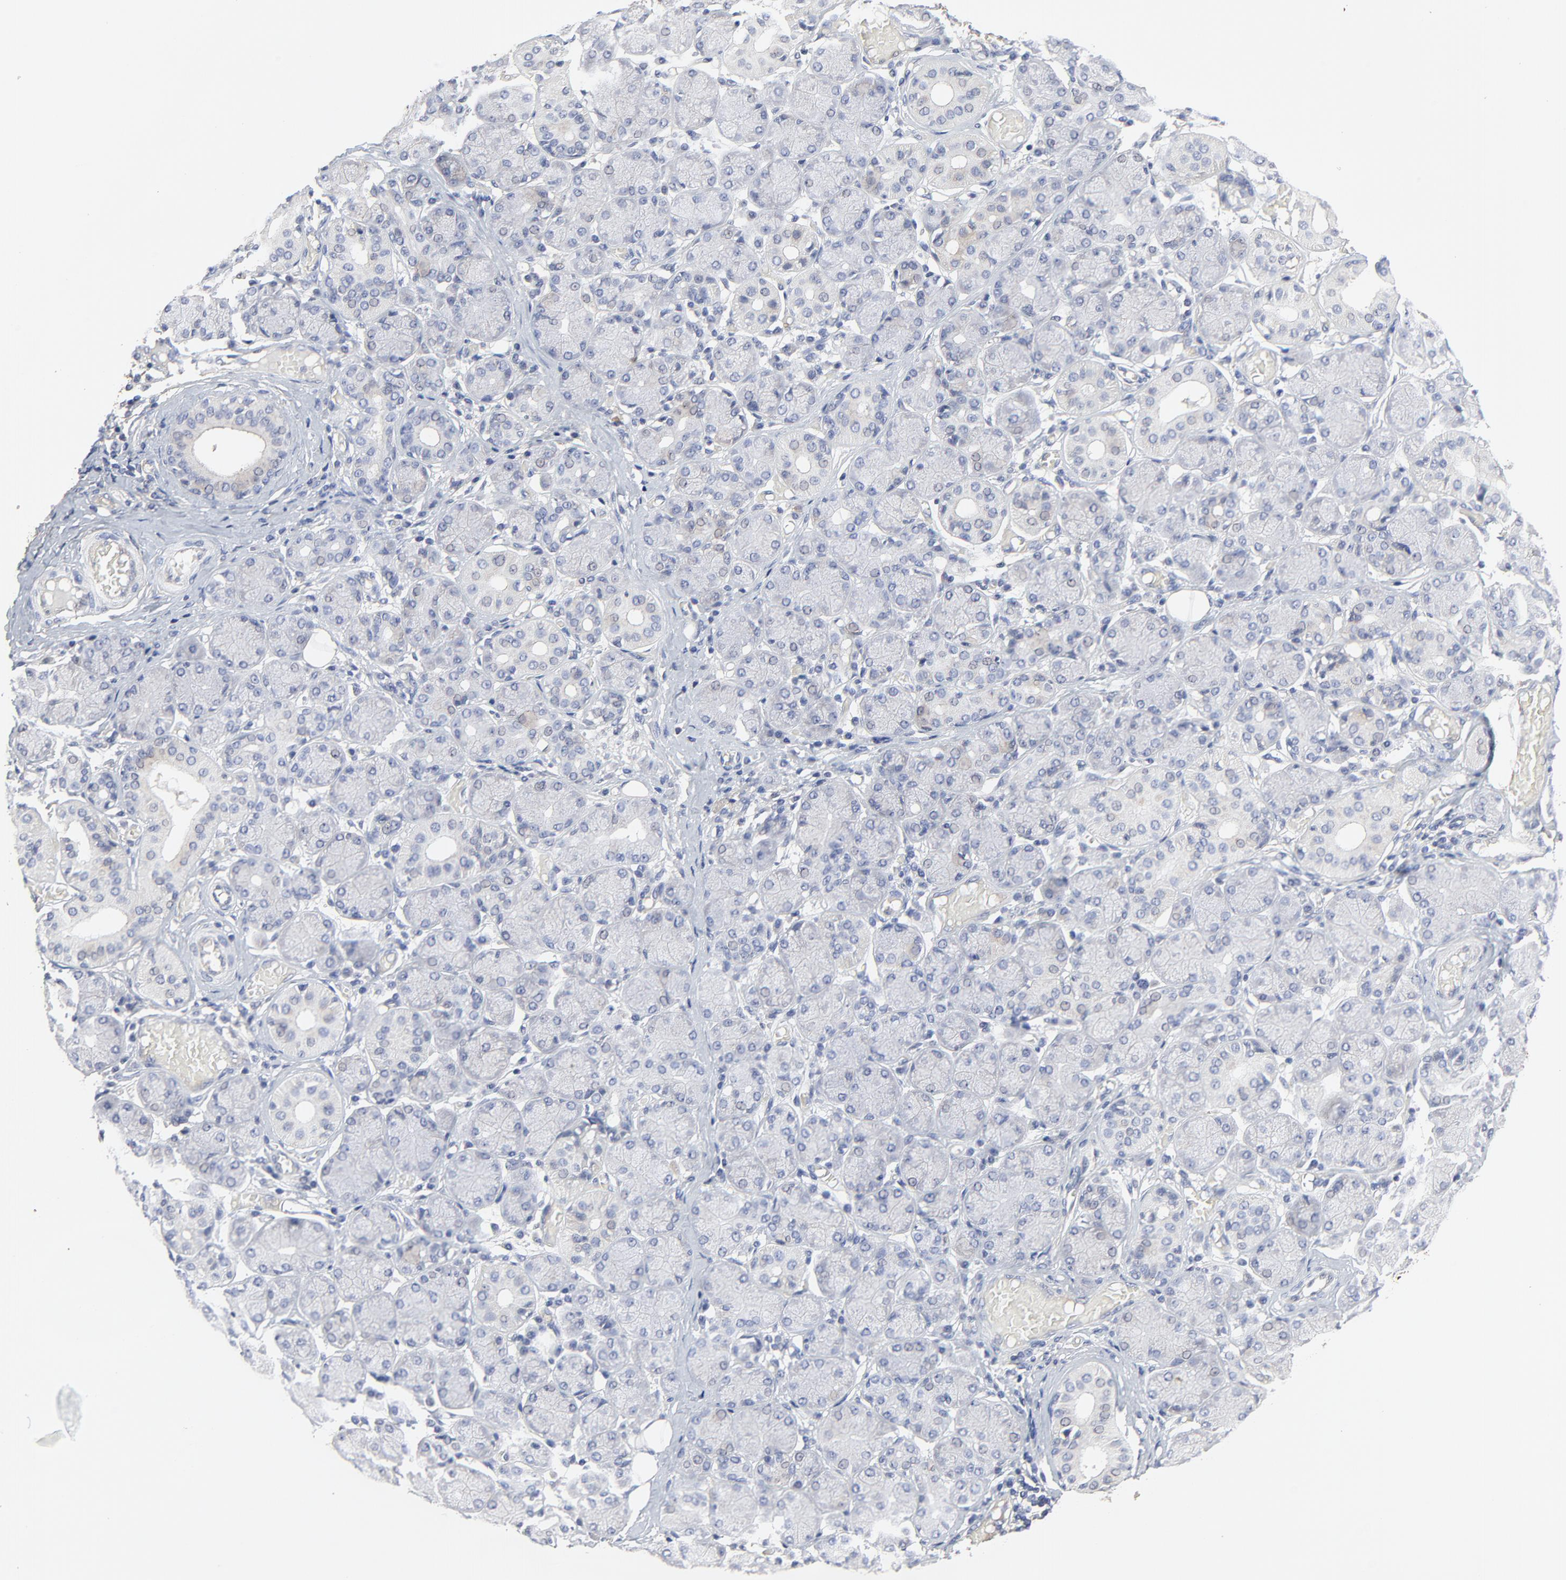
{"staining": {"intensity": "negative", "quantity": "none", "location": "none"}, "tissue": "salivary gland", "cell_type": "Glandular cells", "image_type": "normal", "snomed": [{"axis": "morphology", "description": "Normal tissue, NOS"}, {"axis": "topography", "description": "Salivary gland"}], "caption": "A high-resolution micrograph shows immunohistochemistry staining of normal salivary gland, which shows no significant expression in glandular cells.", "gene": "NXF3", "patient": {"sex": "female", "age": 24}}